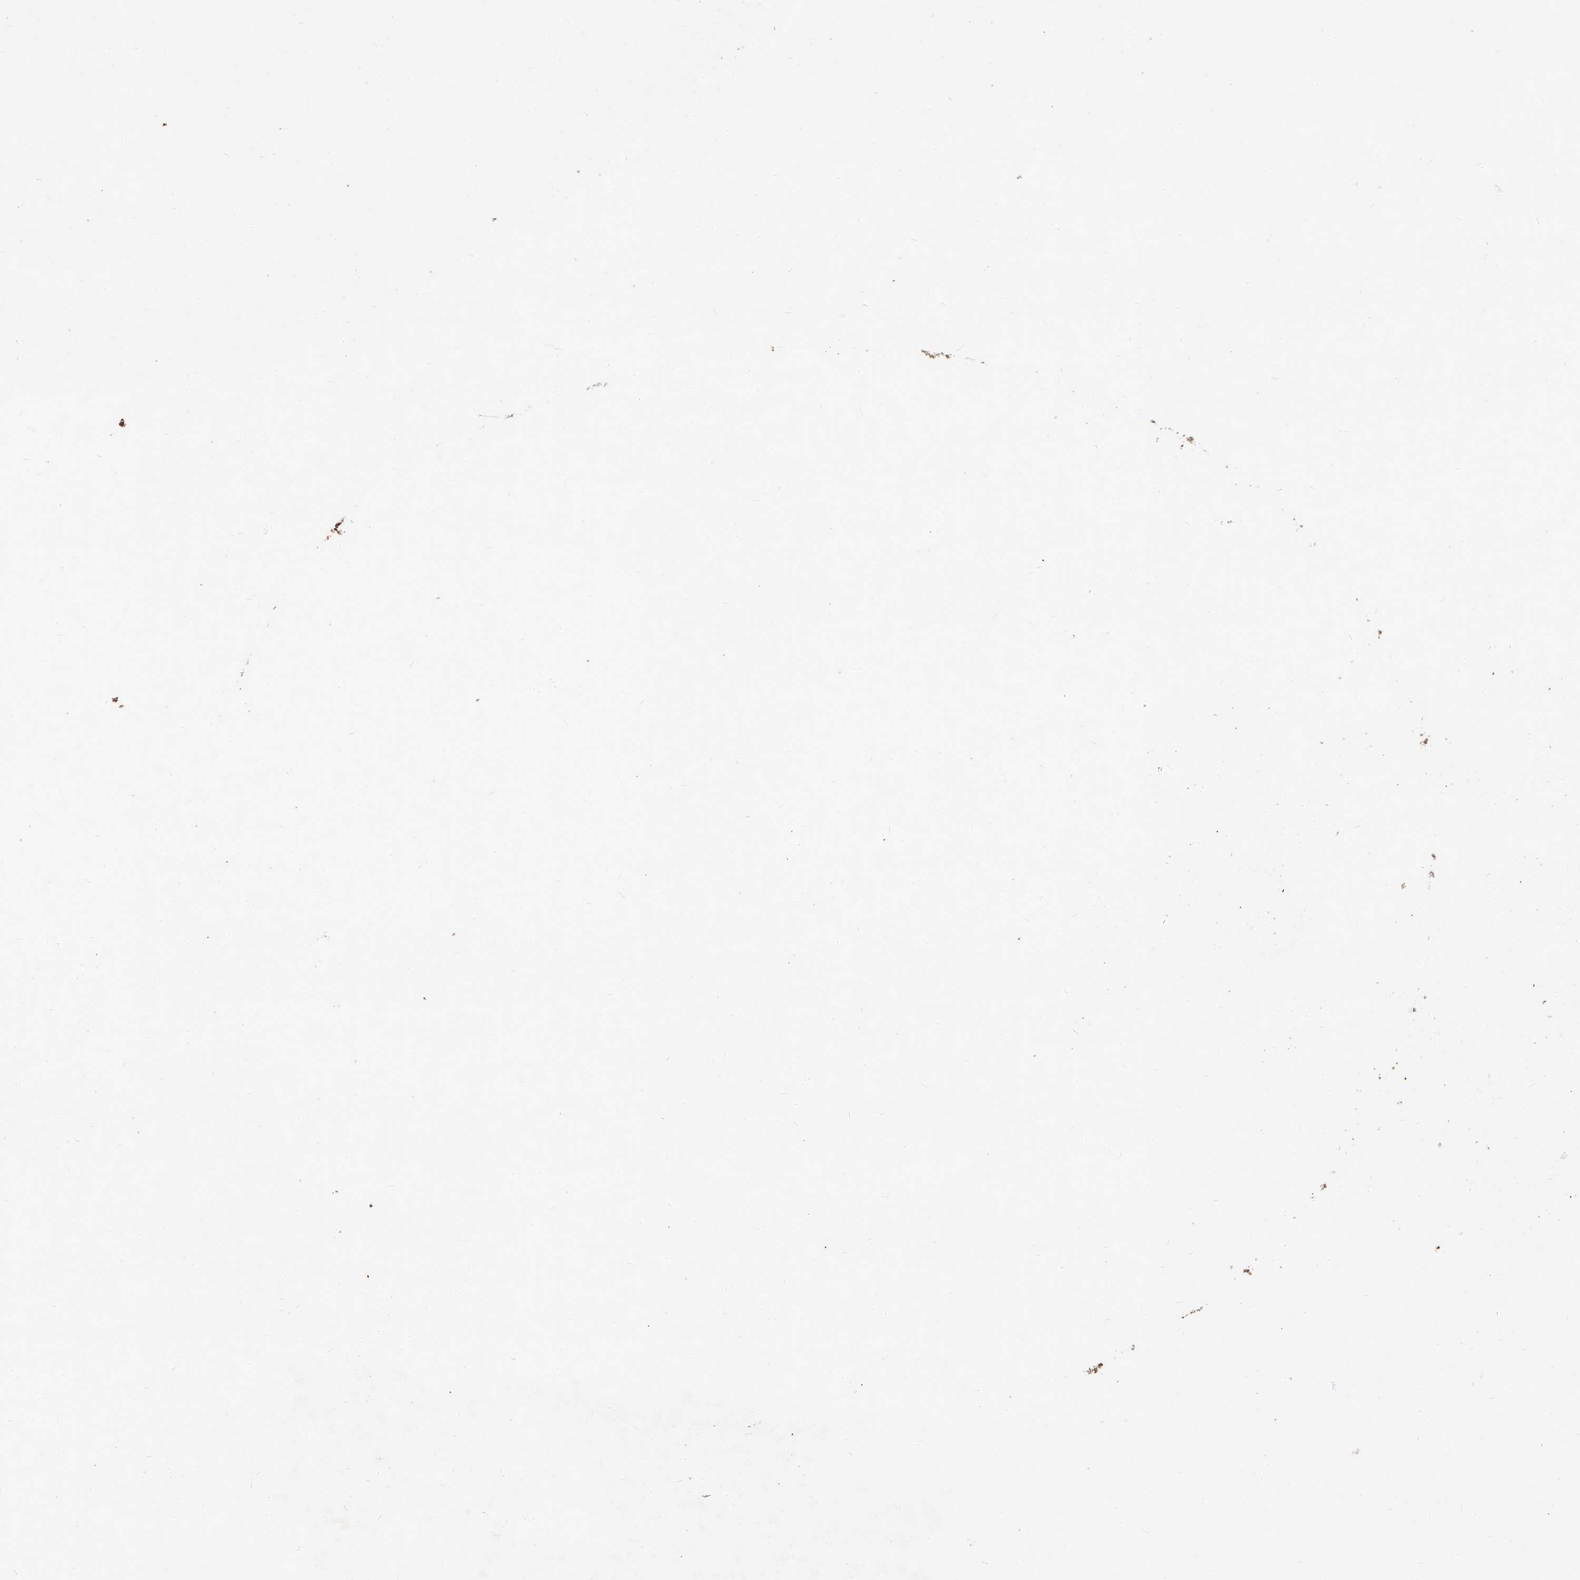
{"staining": {"intensity": "moderate", "quantity": ">75%", "location": "cytoplasmic/membranous"}, "tissue": "pancreatic cancer", "cell_type": "Tumor cells", "image_type": "cancer", "snomed": [{"axis": "morphology", "description": "Adenocarcinoma, NOS"}, {"axis": "topography", "description": "Pancreas"}], "caption": "Pancreatic cancer (adenocarcinoma) was stained to show a protein in brown. There is medium levels of moderate cytoplasmic/membranous staining in about >75% of tumor cells.", "gene": "STARD7", "patient": {"sex": "male", "age": 77}}